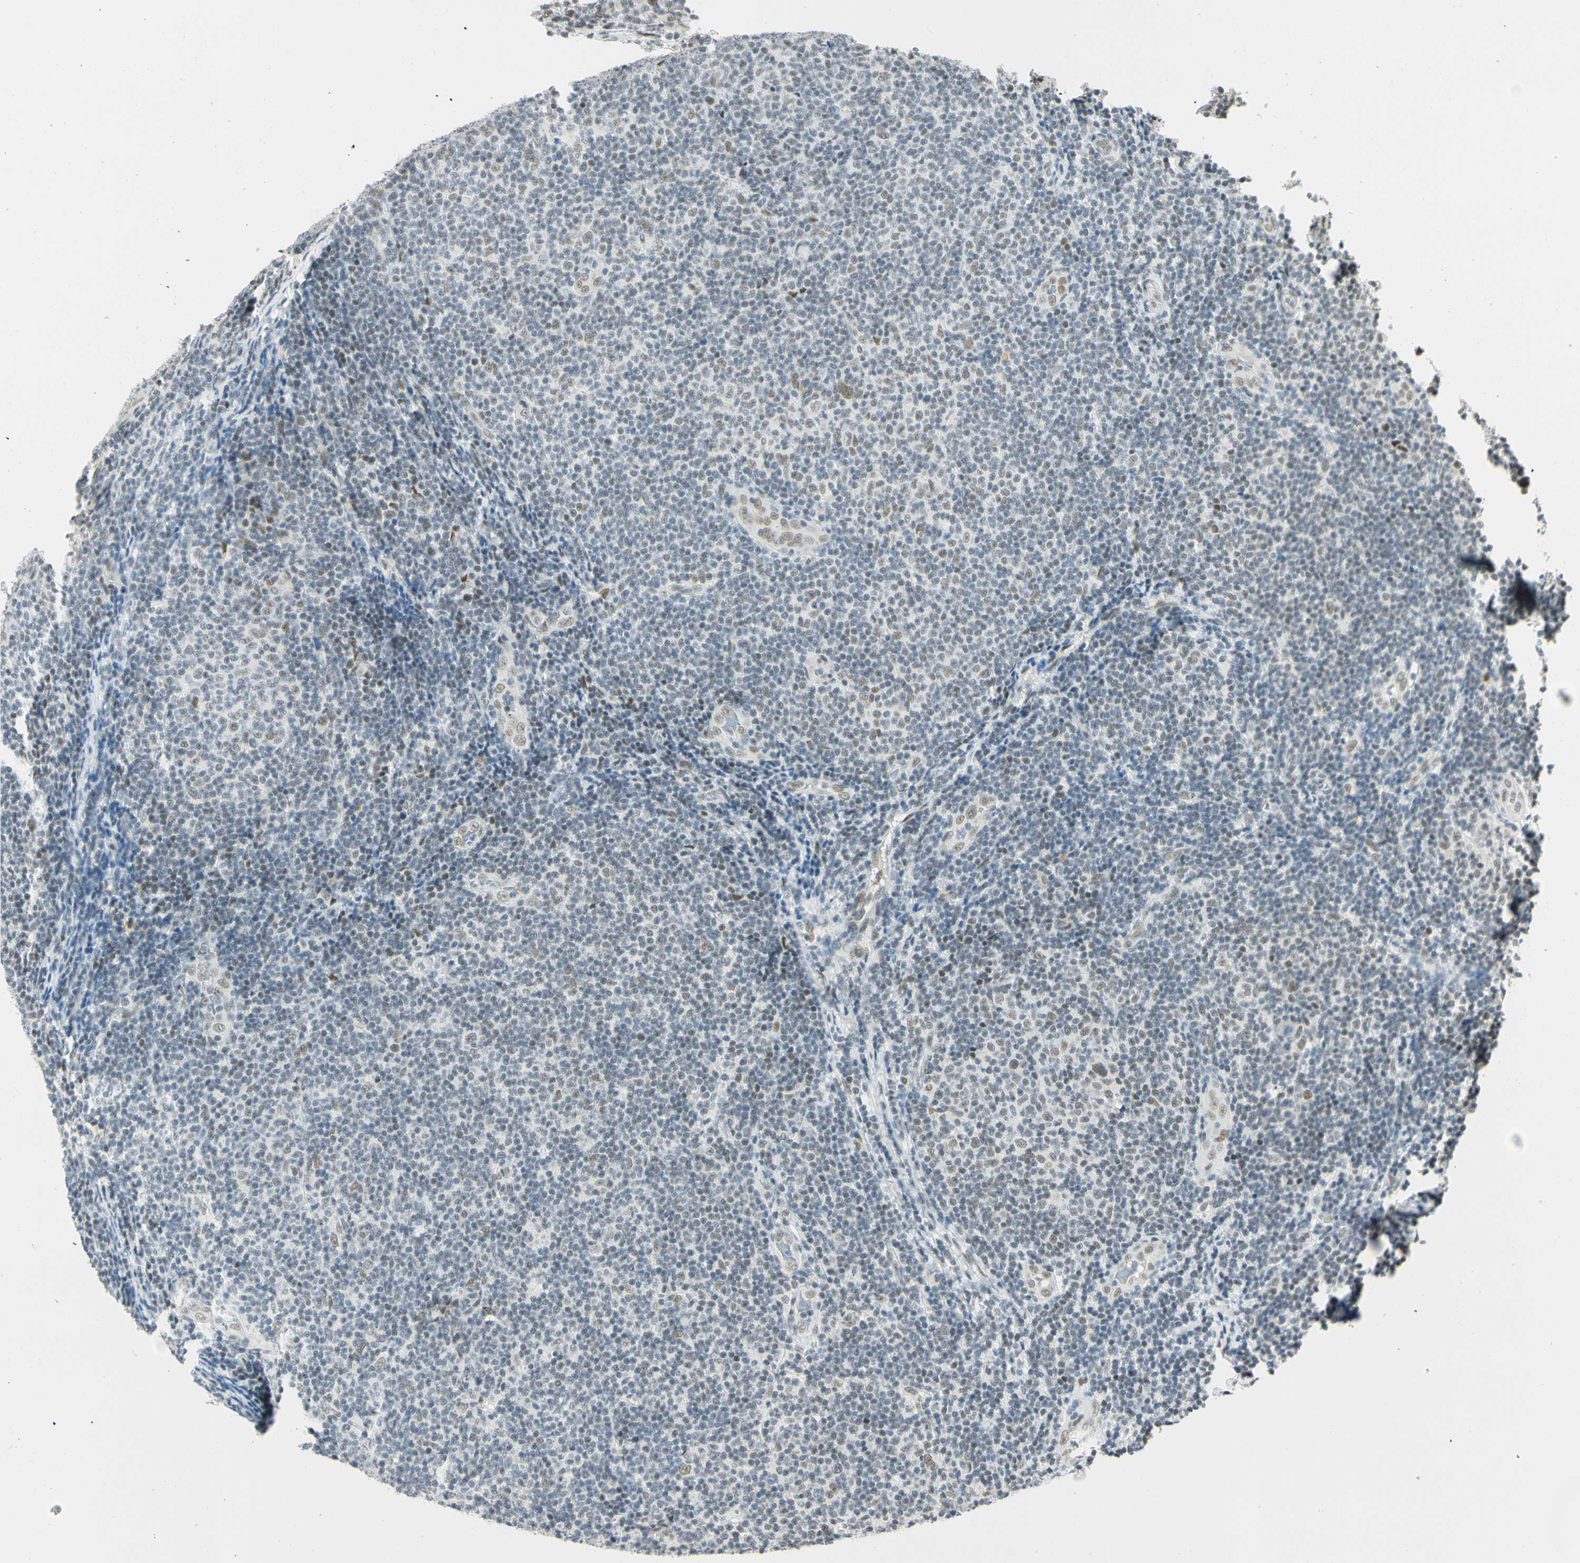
{"staining": {"intensity": "weak", "quantity": "<25%", "location": "nuclear"}, "tissue": "lymphoma", "cell_type": "Tumor cells", "image_type": "cancer", "snomed": [{"axis": "morphology", "description": "Malignant lymphoma, non-Hodgkin's type, Low grade"}, {"axis": "topography", "description": "Lymph node"}], "caption": "The image shows no significant staining in tumor cells of lymphoma.", "gene": "NELFE", "patient": {"sex": "male", "age": 83}}